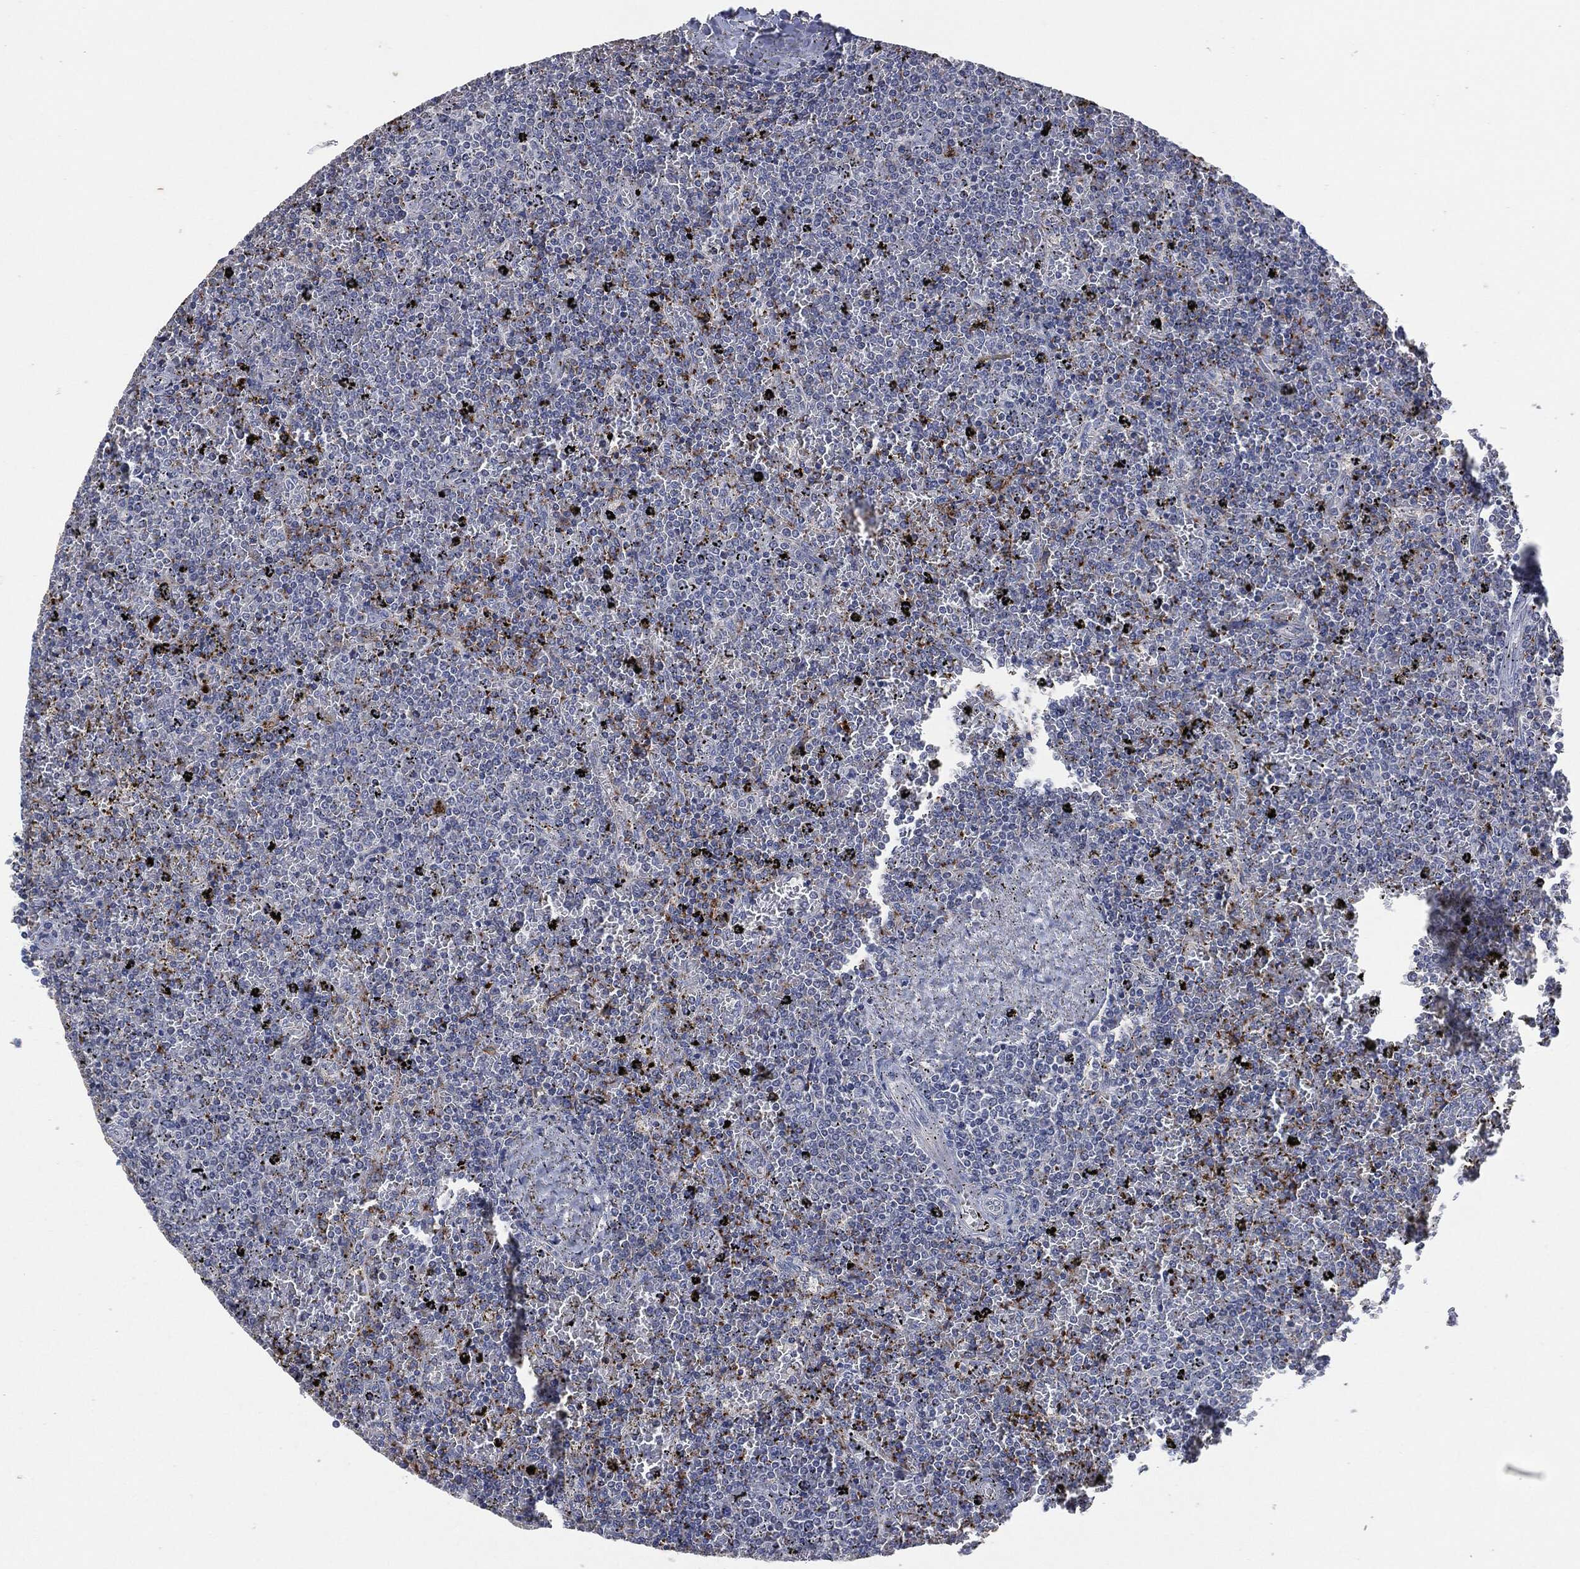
{"staining": {"intensity": "negative", "quantity": "none", "location": "none"}, "tissue": "lymphoma", "cell_type": "Tumor cells", "image_type": "cancer", "snomed": [{"axis": "morphology", "description": "Malignant lymphoma, non-Hodgkin's type, Low grade"}, {"axis": "topography", "description": "Spleen"}], "caption": "Protein analysis of lymphoma displays no significant positivity in tumor cells.", "gene": "CD33", "patient": {"sex": "female", "age": 77}}